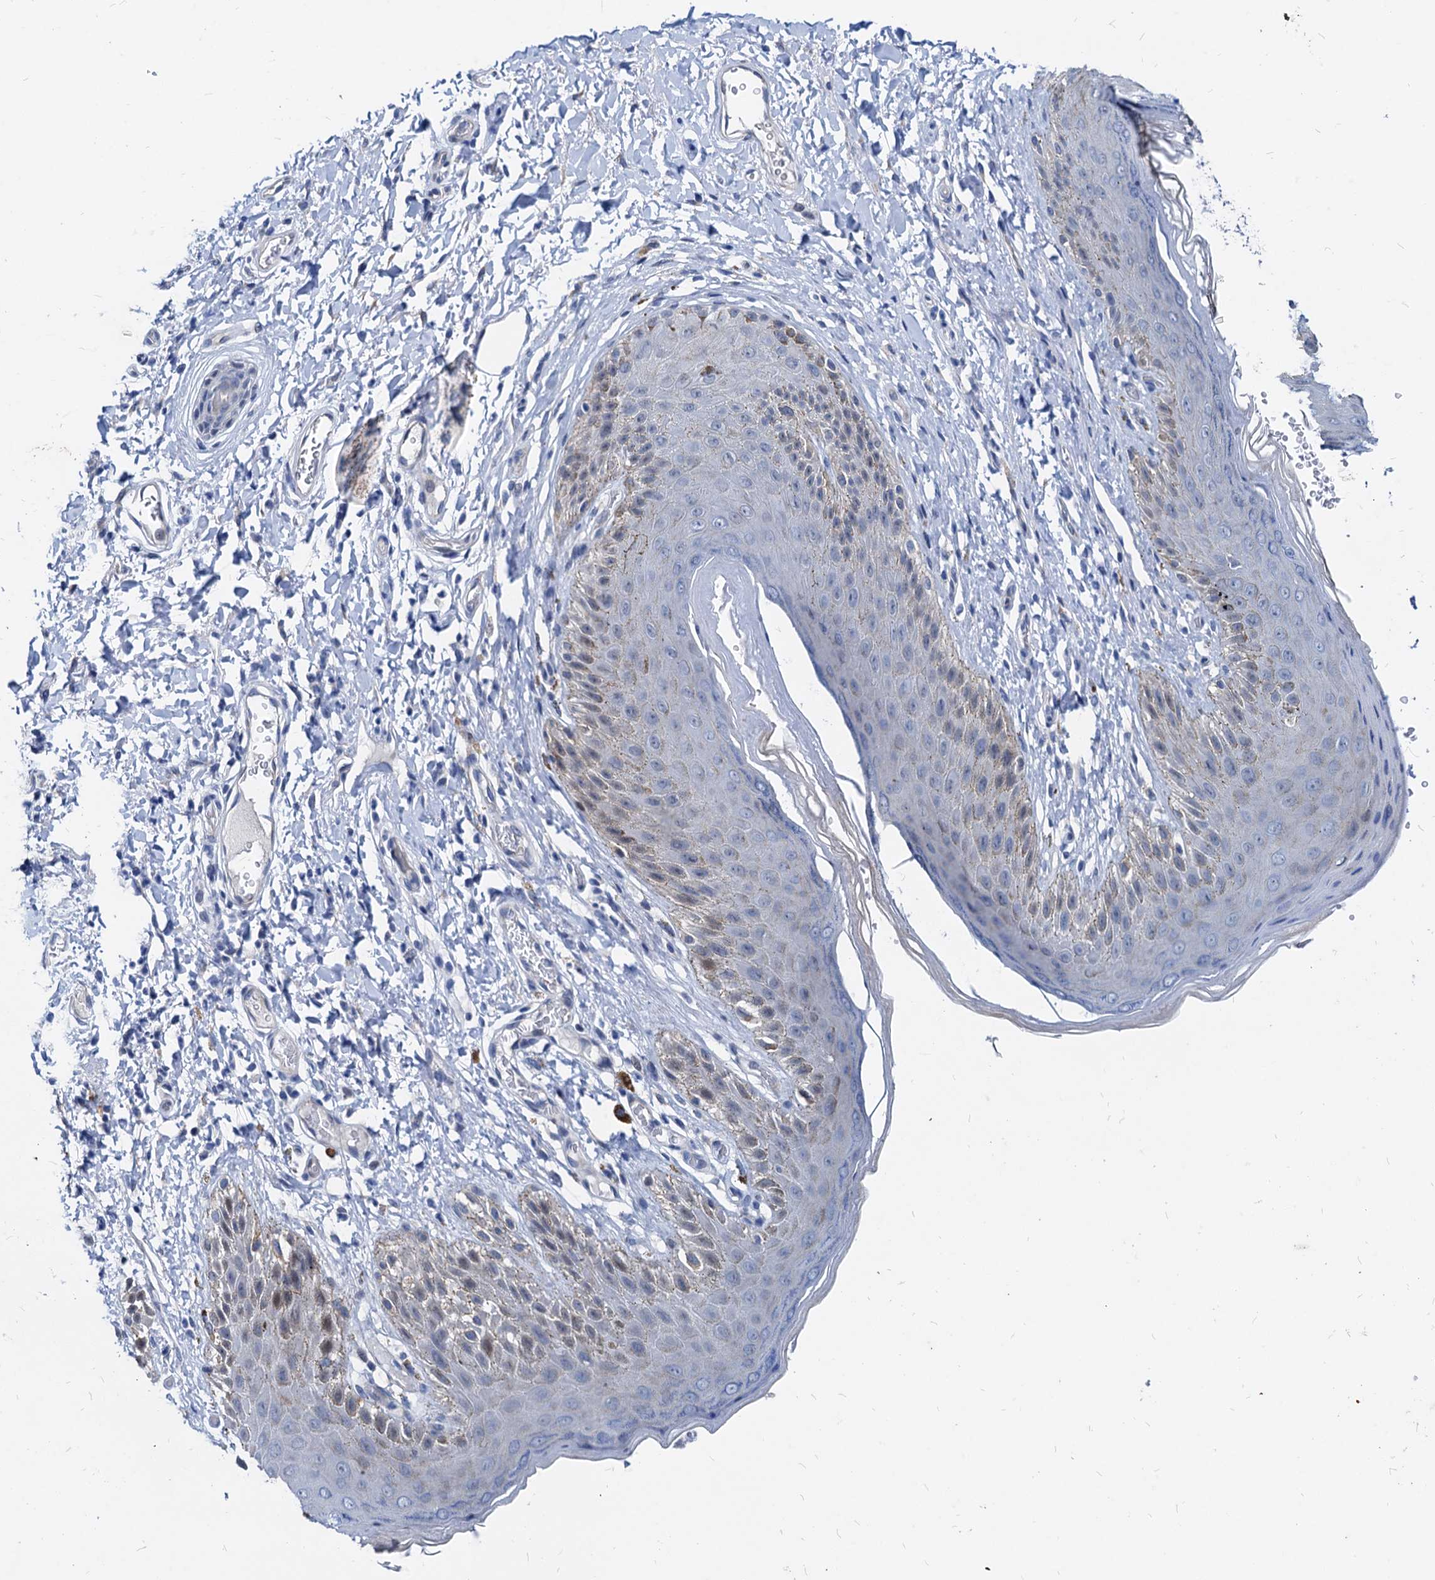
{"staining": {"intensity": "negative", "quantity": "none", "location": "none"}, "tissue": "skin", "cell_type": "Epidermal cells", "image_type": "normal", "snomed": [{"axis": "morphology", "description": "Normal tissue, NOS"}, {"axis": "topography", "description": "Anal"}], "caption": "This is an IHC image of benign human skin. There is no positivity in epidermal cells.", "gene": "HSF2", "patient": {"sex": "male", "age": 44}}